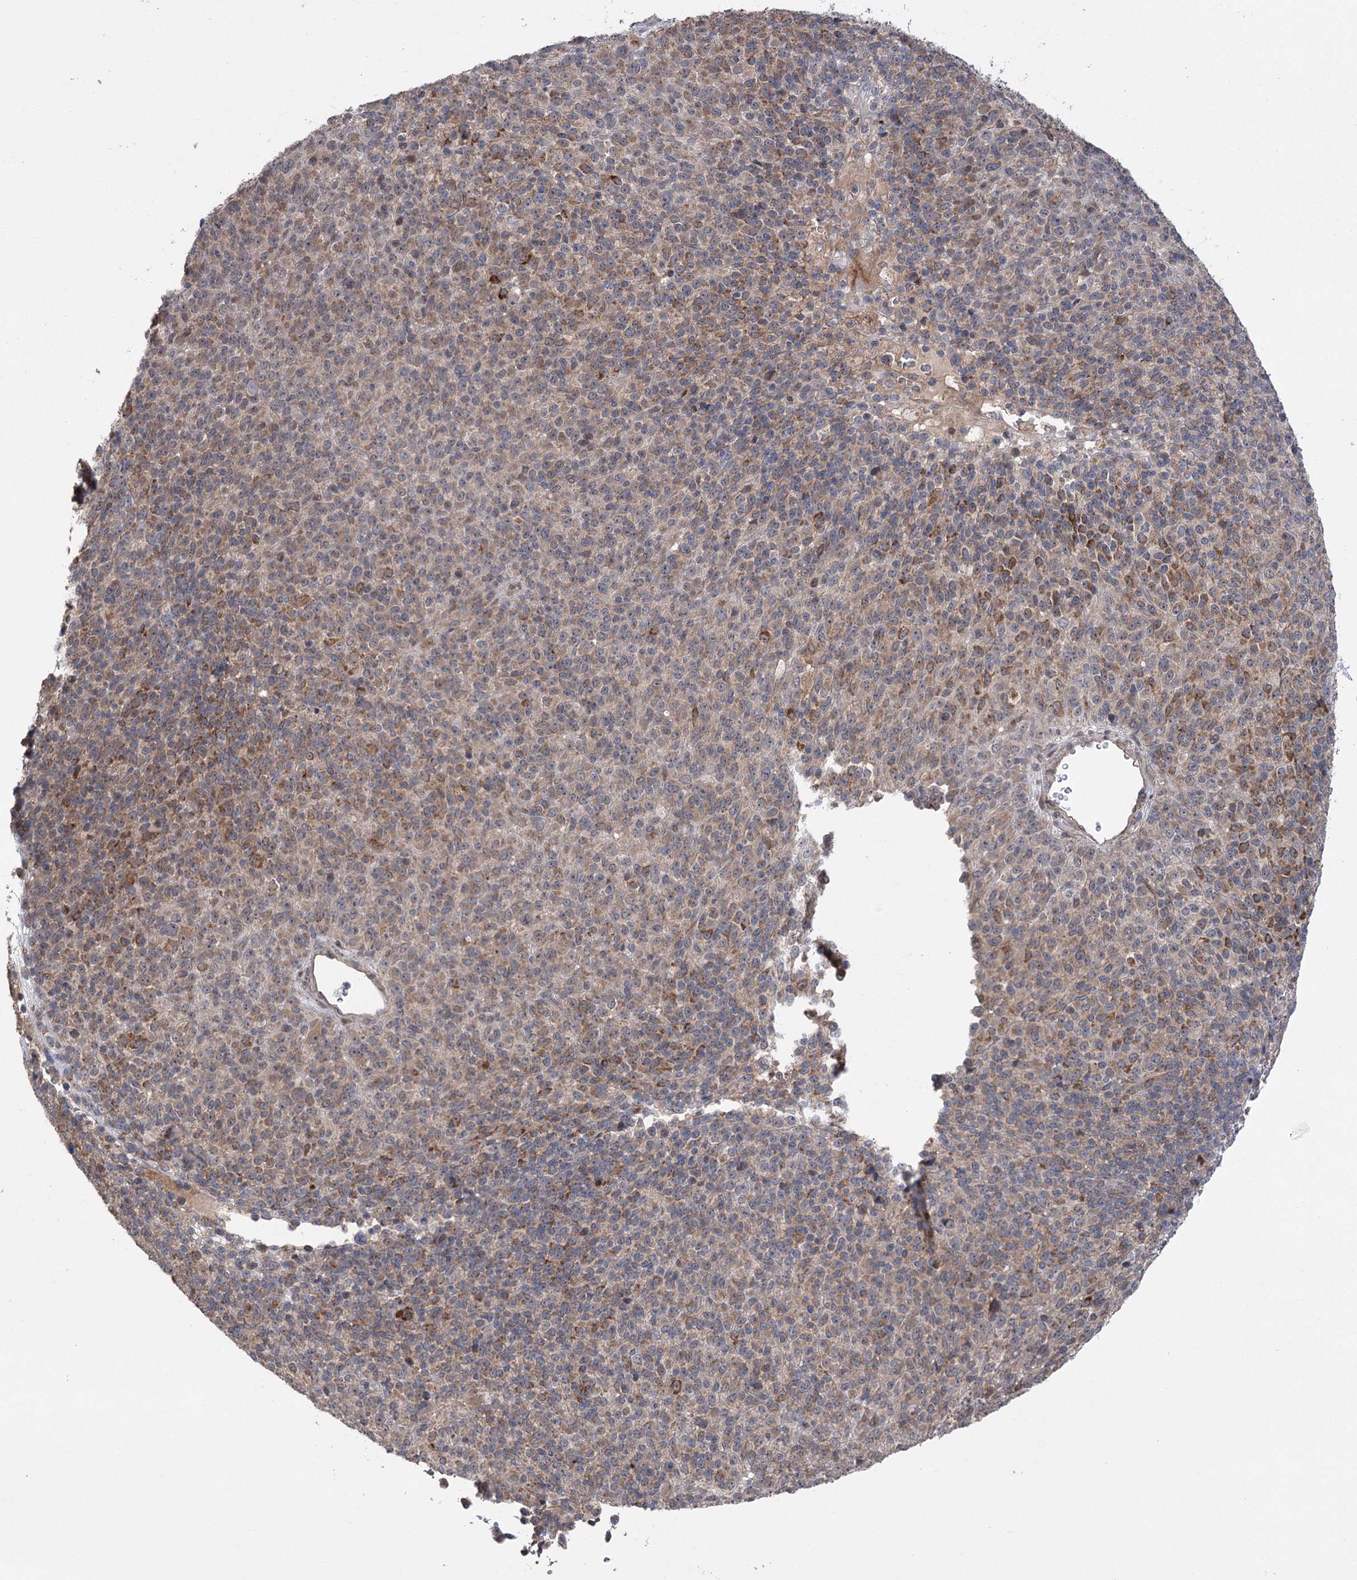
{"staining": {"intensity": "weak", "quantity": ">75%", "location": "cytoplasmic/membranous"}, "tissue": "melanoma", "cell_type": "Tumor cells", "image_type": "cancer", "snomed": [{"axis": "morphology", "description": "Malignant melanoma, Metastatic site"}, {"axis": "topography", "description": "Brain"}], "caption": "An immunohistochemistry photomicrograph of neoplastic tissue is shown. Protein staining in brown highlights weak cytoplasmic/membranous positivity in melanoma within tumor cells.", "gene": "KCNN2", "patient": {"sex": "female", "age": 56}}